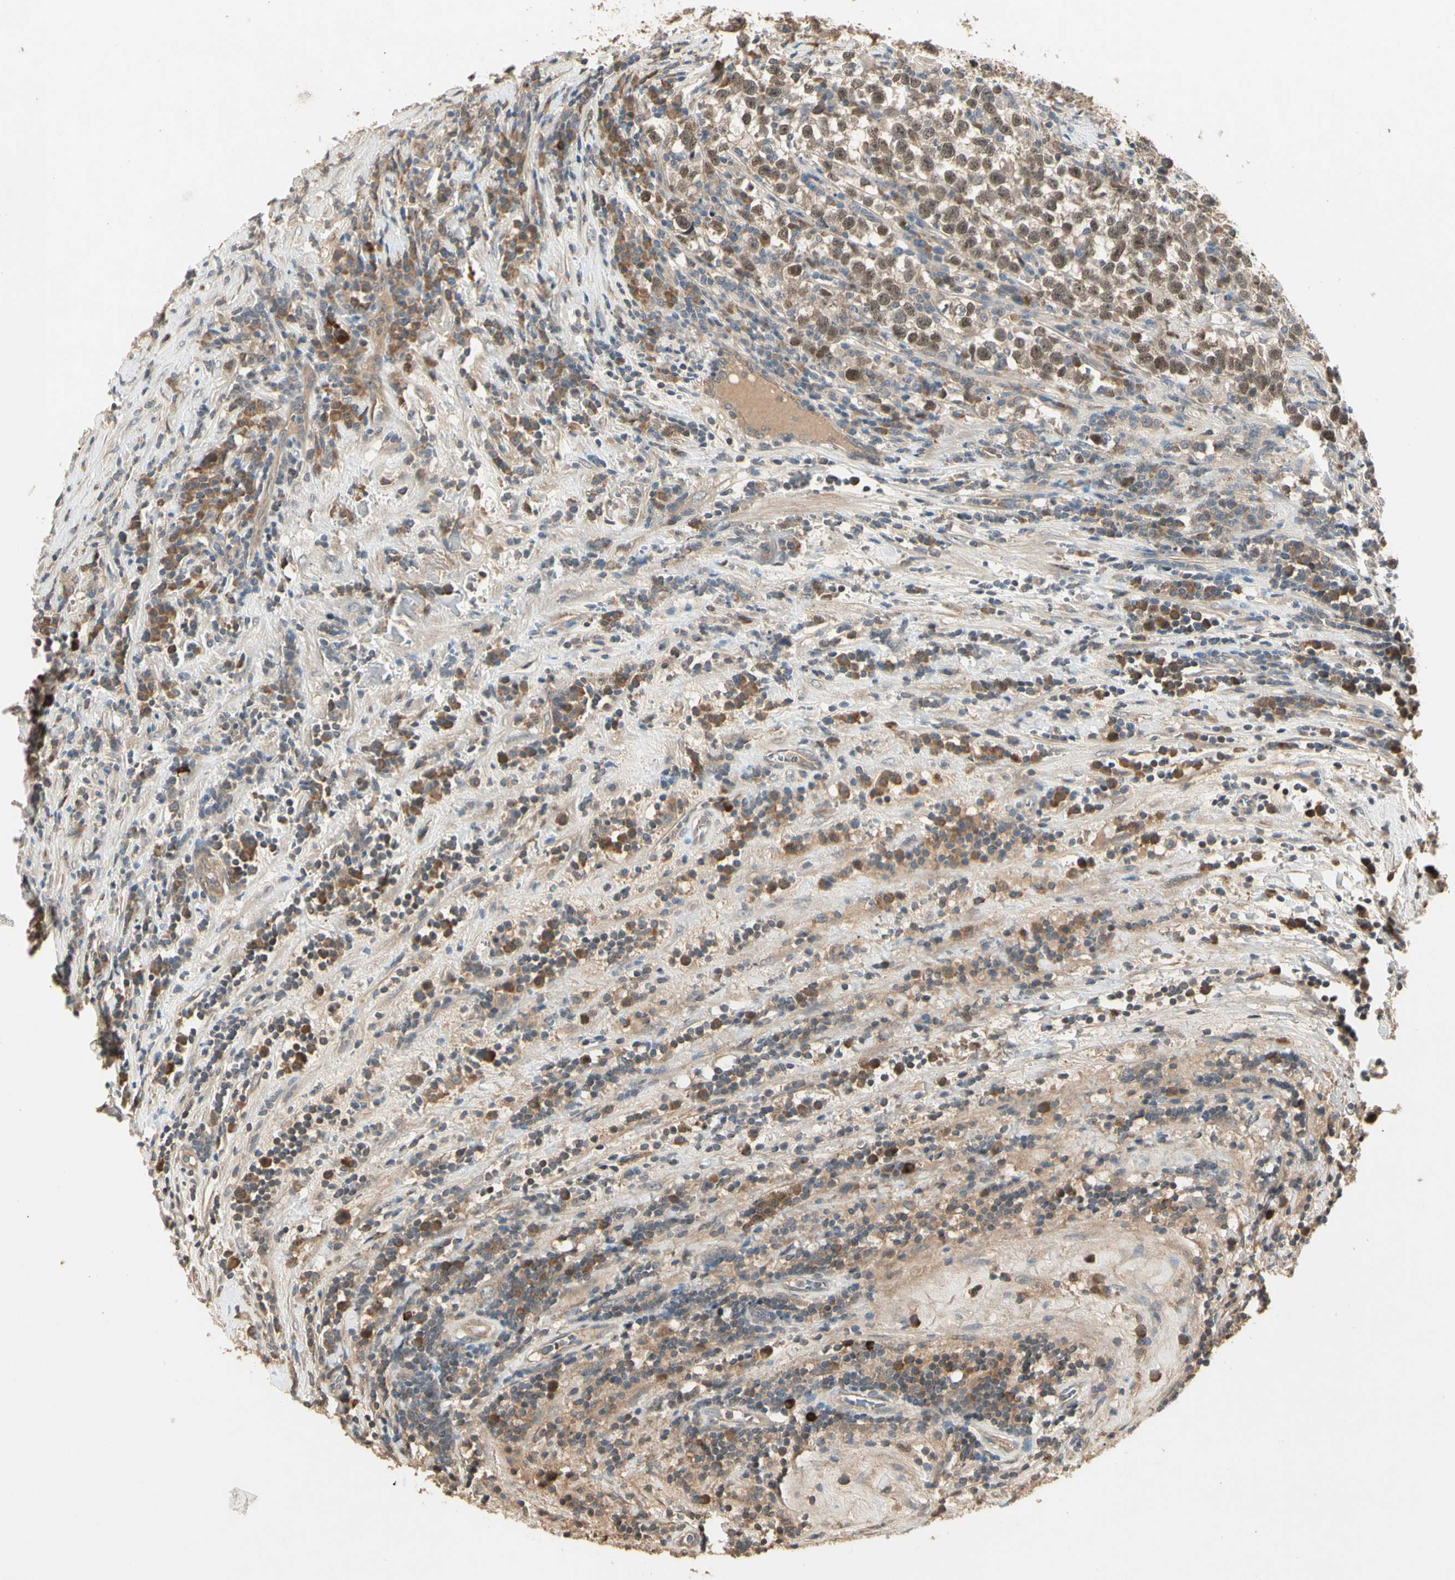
{"staining": {"intensity": "moderate", "quantity": ">75%", "location": "cytoplasmic/membranous,nuclear"}, "tissue": "testis cancer", "cell_type": "Tumor cells", "image_type": "cancer", "snomed": [{"axis": "morphology", "description": "Seminoma, NOS"}, {"axis": "topography", "description": "Testis"}], "caption": "This is a histology image of IHC staining of testis seminoma, which shows moderate expression in the cytoplasmic/membranous and nuclear of tumor cells.", "gene": "ATG4C", "patient": {"sex": "male", "age": 43}}